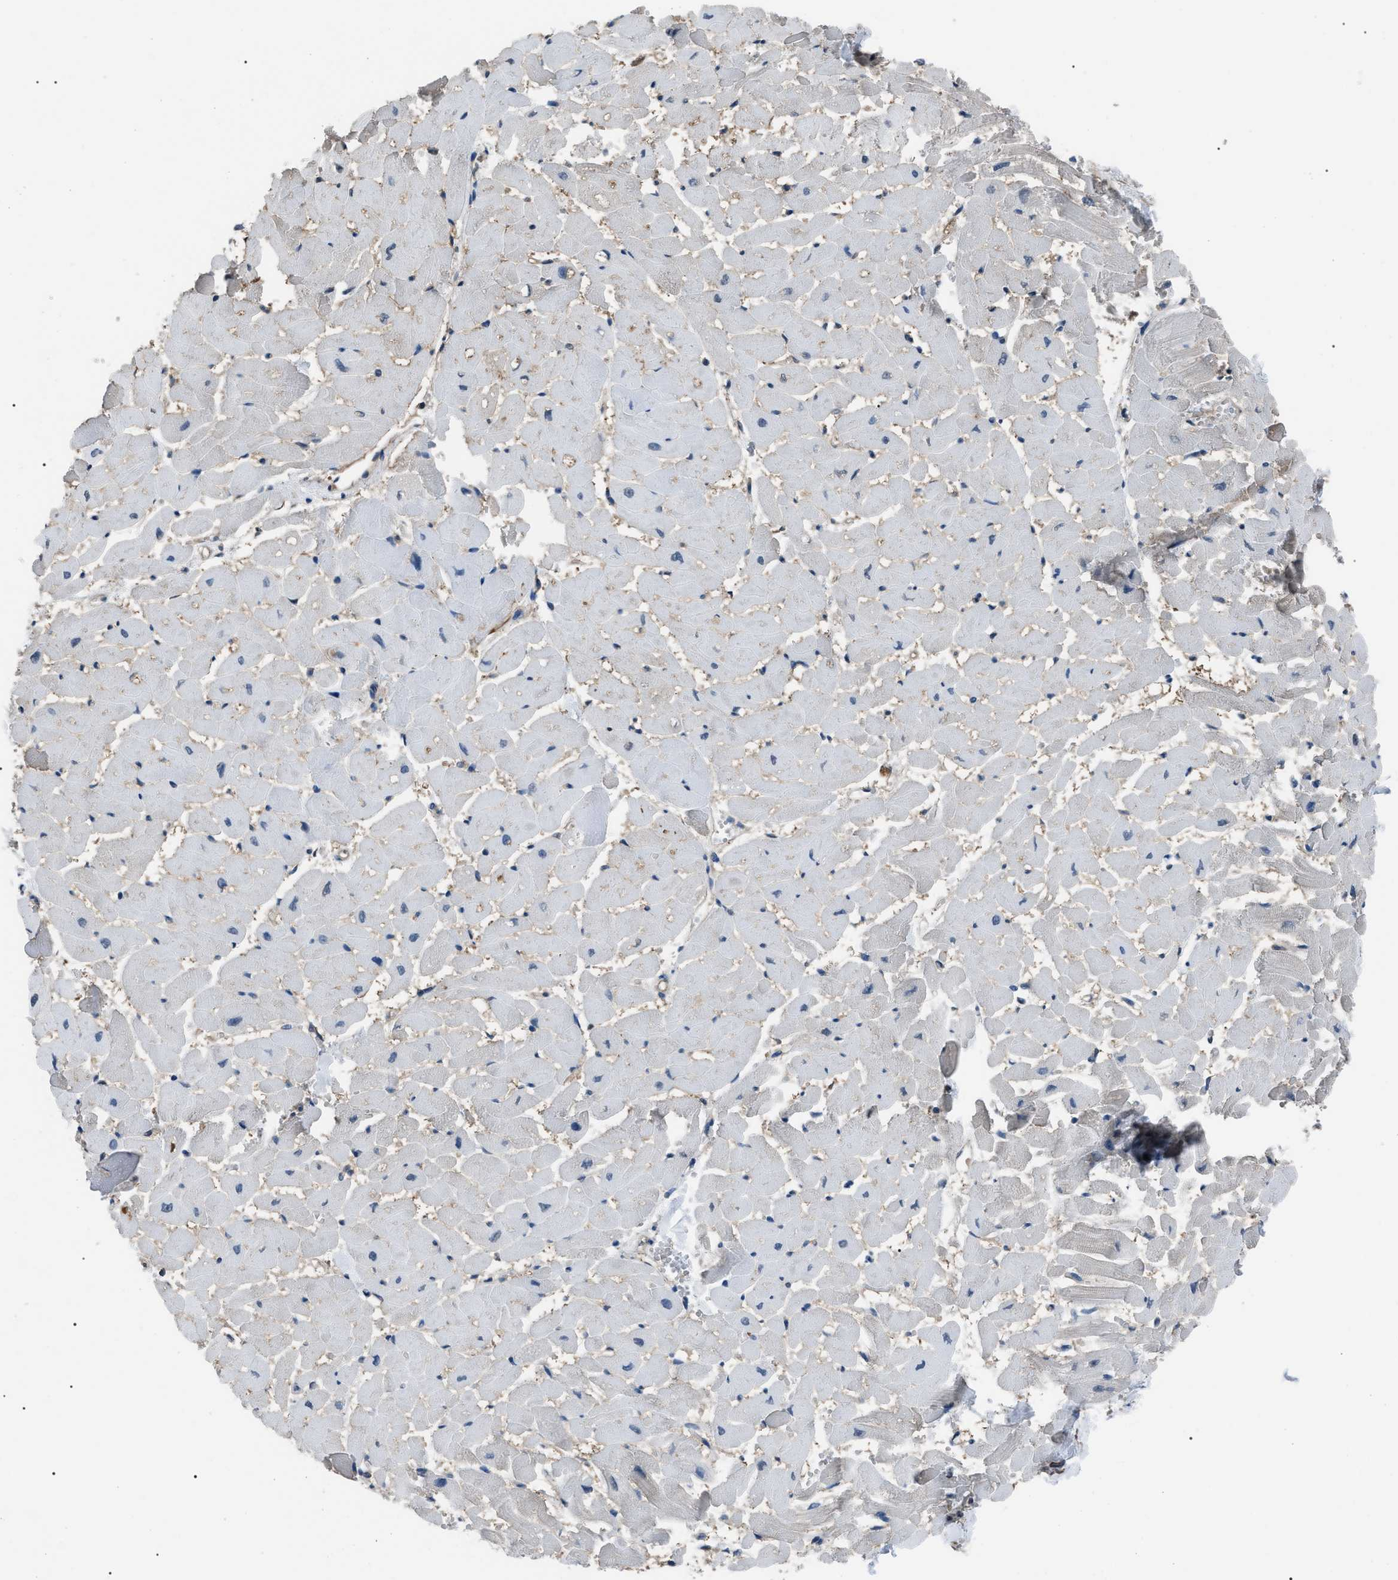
{"staining": {"intensity": "negative", "quantity": "none", "location": "none"}, "tissue": "heart muscle", "cell_type": "Cardiomyocytes", "image_type": "normal", "snomed": [{"axis": "morphology", "description": "Normal tissue, NOS"}, {"axis": "topography", "description": "Heart"}], "caption": "Immunohistochemistry of unremarkable heart muscle displays no staining in cardiomyocytes. (DAB immunohistochemistry visualized using brightfield microscopy, high magnification).", "gene": "PDCD5", "patient": {"sex": "female", "age": 19}}